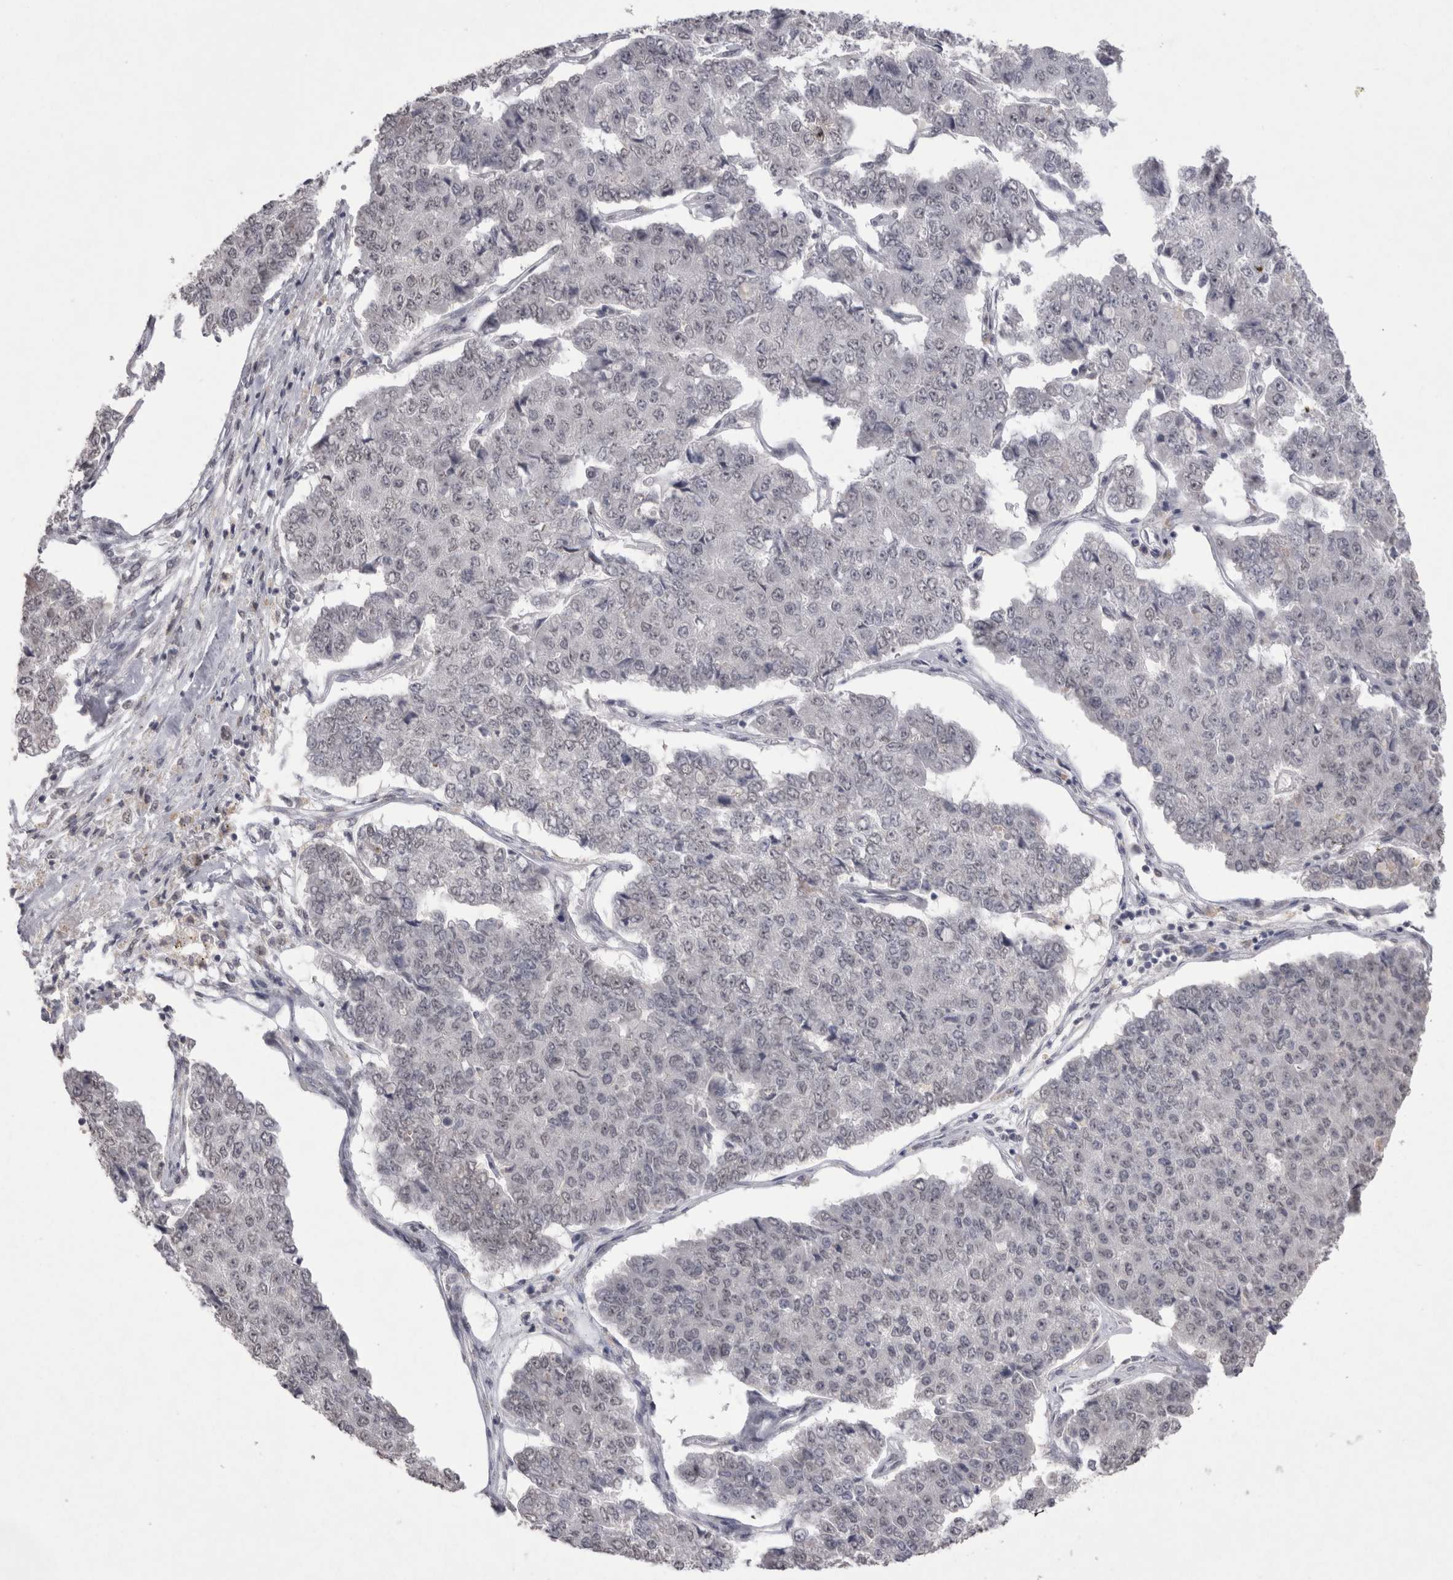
{"staining": {"intensity": "weak", "quantity": "<25%", "location": "nuclear"}, "tissue": "pancreatic cancer", "cell_type": "Tumor cells", "image_type": "cancer", "snomed": [{"axis": "morphology", "description": "Adenocarcinoma, NOS"}, {"axis": "topography", "description": "Pancreas"}], "caption": "Tumor cells are negative for brown protein staining in adenocarcinoma (pancreatic). (DAB immunohistochemistry (IHC), high magnification).", "gene": "DDX4", "patient": {"sex": "male", "age": 50}}